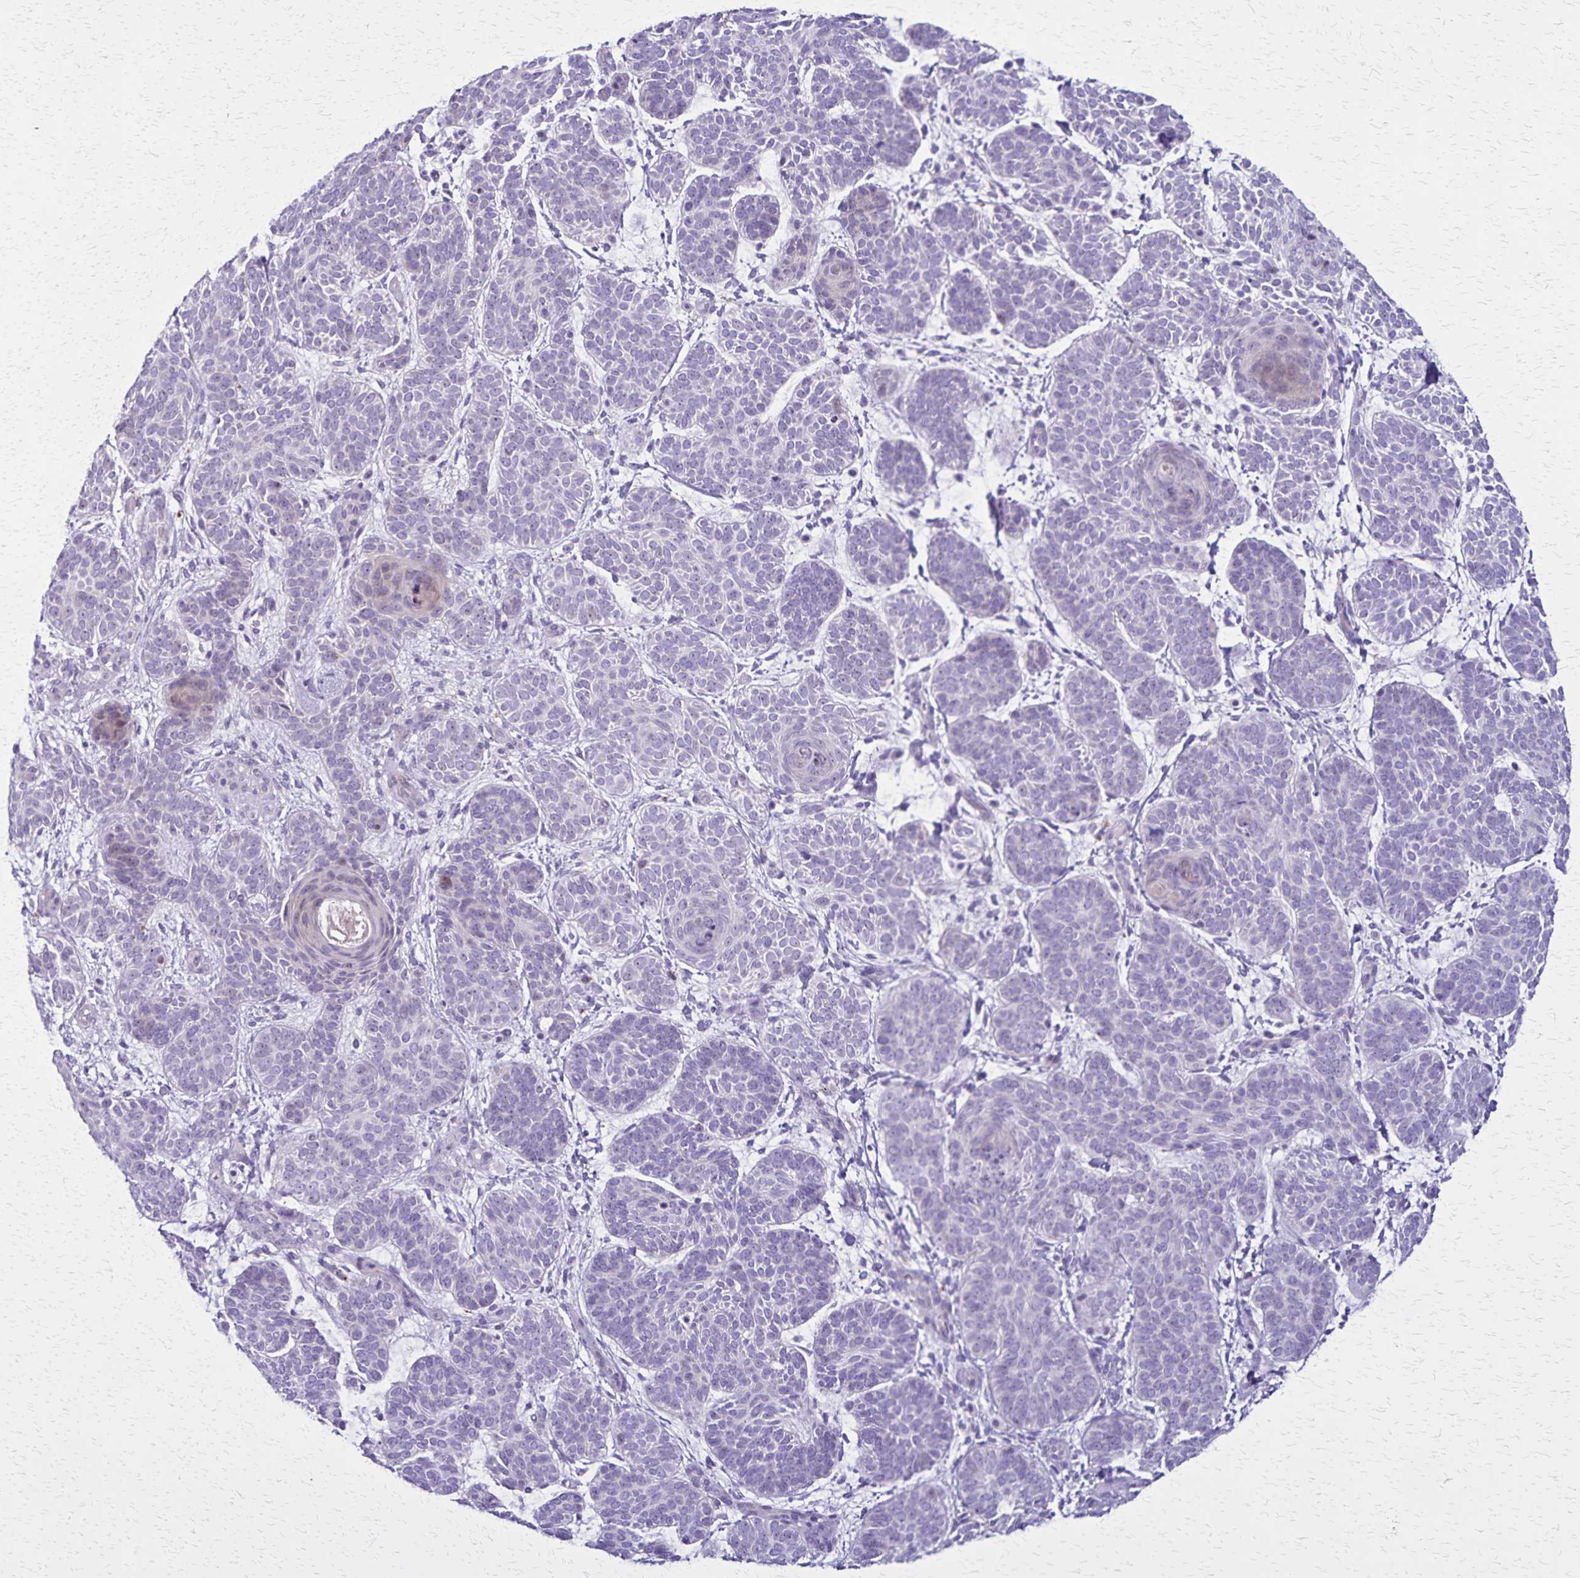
{"staining": {"intensity": "negative", "quantity": "none", "location": "none"}, "tissue": "skin cancer", "cell_type": "Tumor cells", "image_type": "cancer", "snomed": [{"axis": "morphology", "description": "Basal cell carcinoma"}, {"axis": "topography", "description": "Skin"}], "caption": "Immunohistochemical staining of human skin cancer (basal cell carcinoma) shows no significant staining in tumor cells.", "gene": "OR51B5", "patient": {"sex": "female", "age": 82}}